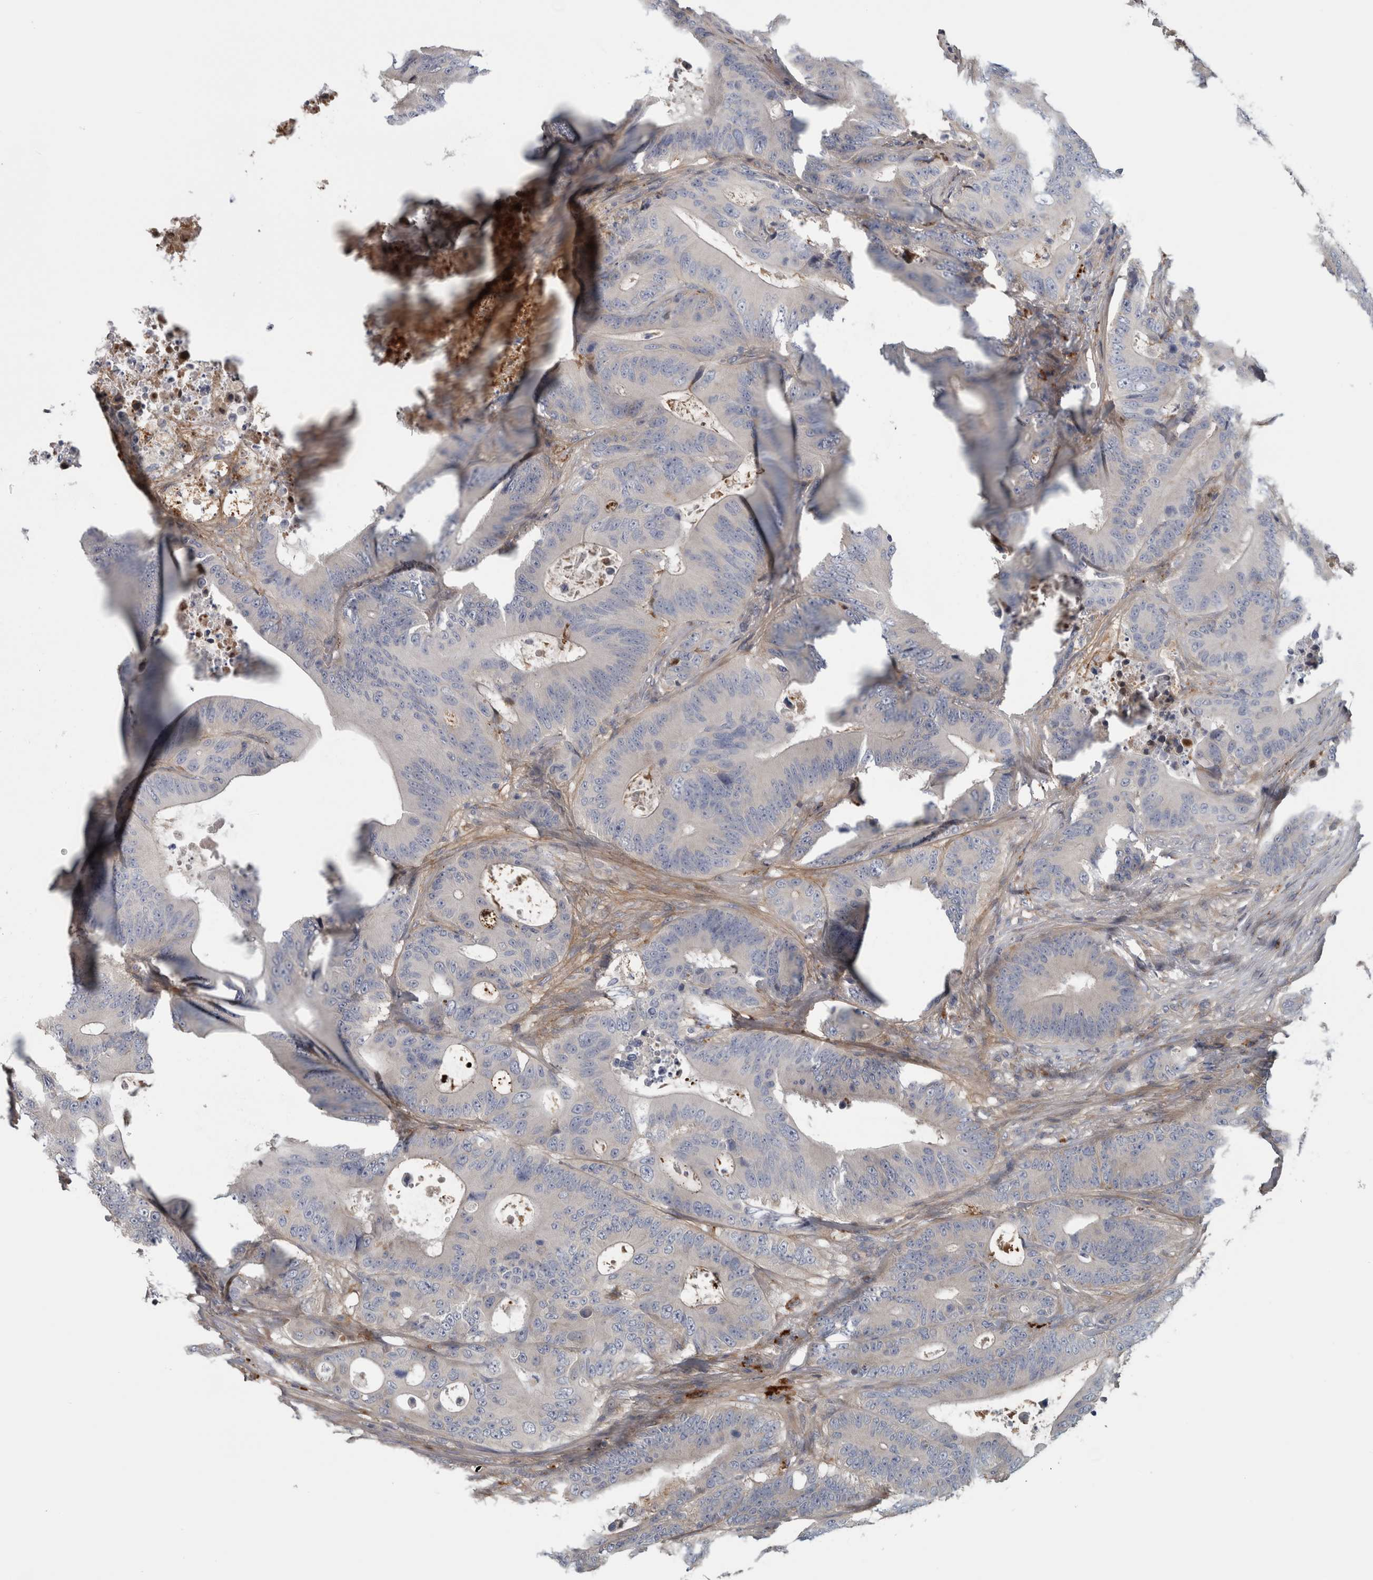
{"staining": {"intensity": "negative", "quantity": "none", "location": "none"}, "tissue": "colorectal cancer", "cell_type": "Tumor cells", "image_type": "cancer", "snomed": [{"axis": "morphology", "description": "Adenocarcinoma, NOS"}, {"axis": "topography", "description": "Colon"}], "caption": "A photomicrograph of human colorectal cancer is negative for staining in tumor cells.", "gene": "ATXN2", "patient": {"sex": "male", "age": 83}}